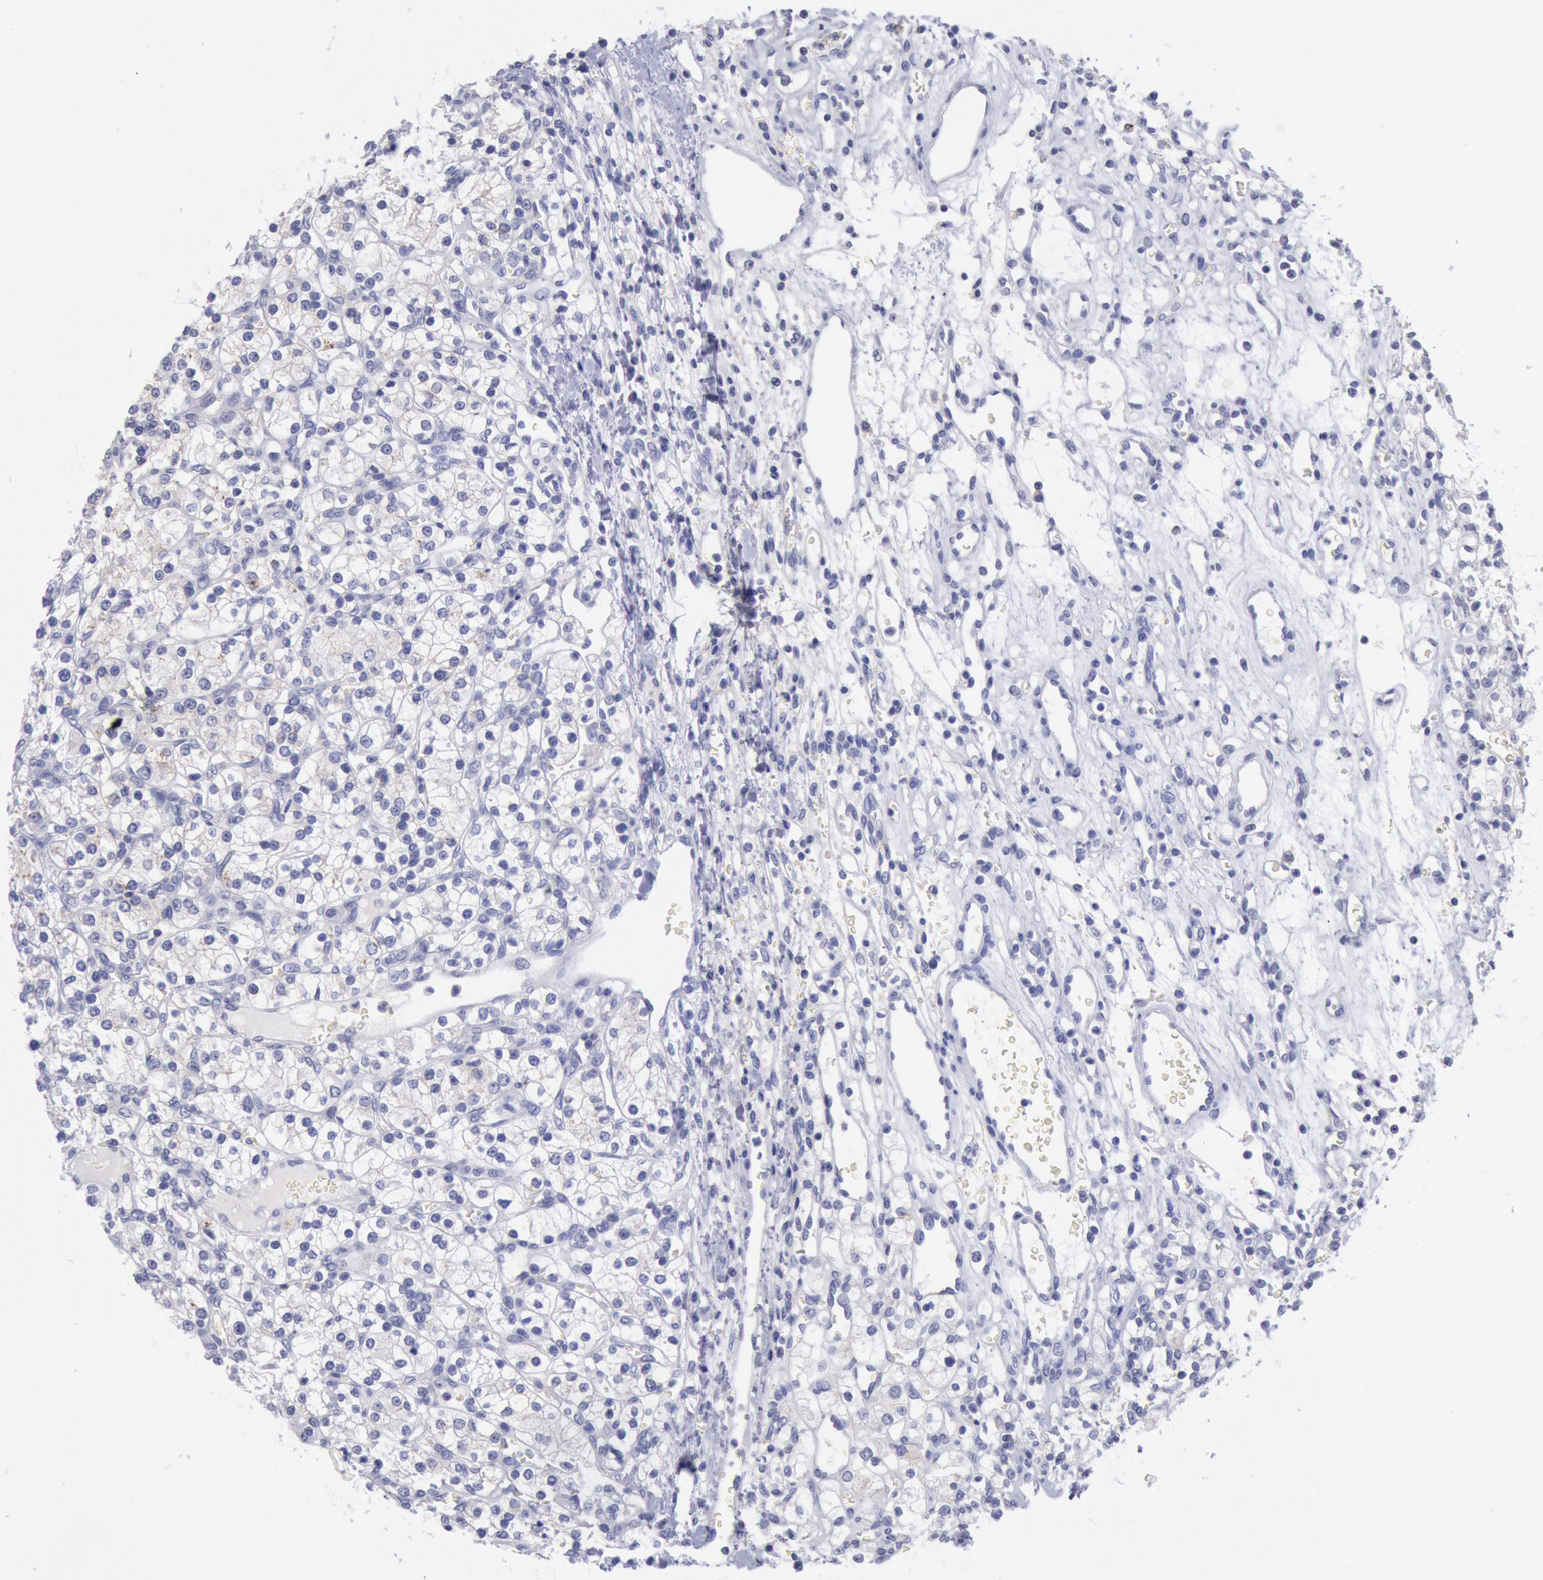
{"staining": {"intensity": "negative", "quantity": "none", "location": "none"}, "tissue": "renal cancer", "cell_type": "Tumor cells", "image_type": "cancer", "snomed": [{"axis": "morphology", "description": "Adenocarcinoma, NOS"}, {"axis": "topography", "description": "Kidney"}], "caption": "Immunohistochemistry image of renal cancer (adenocarcinoma) stained for a protein (brown), which shows no positivity in tumor cells.", "gene": "GAL3ST1", "patient": {"sex": "female", "age": 62}}